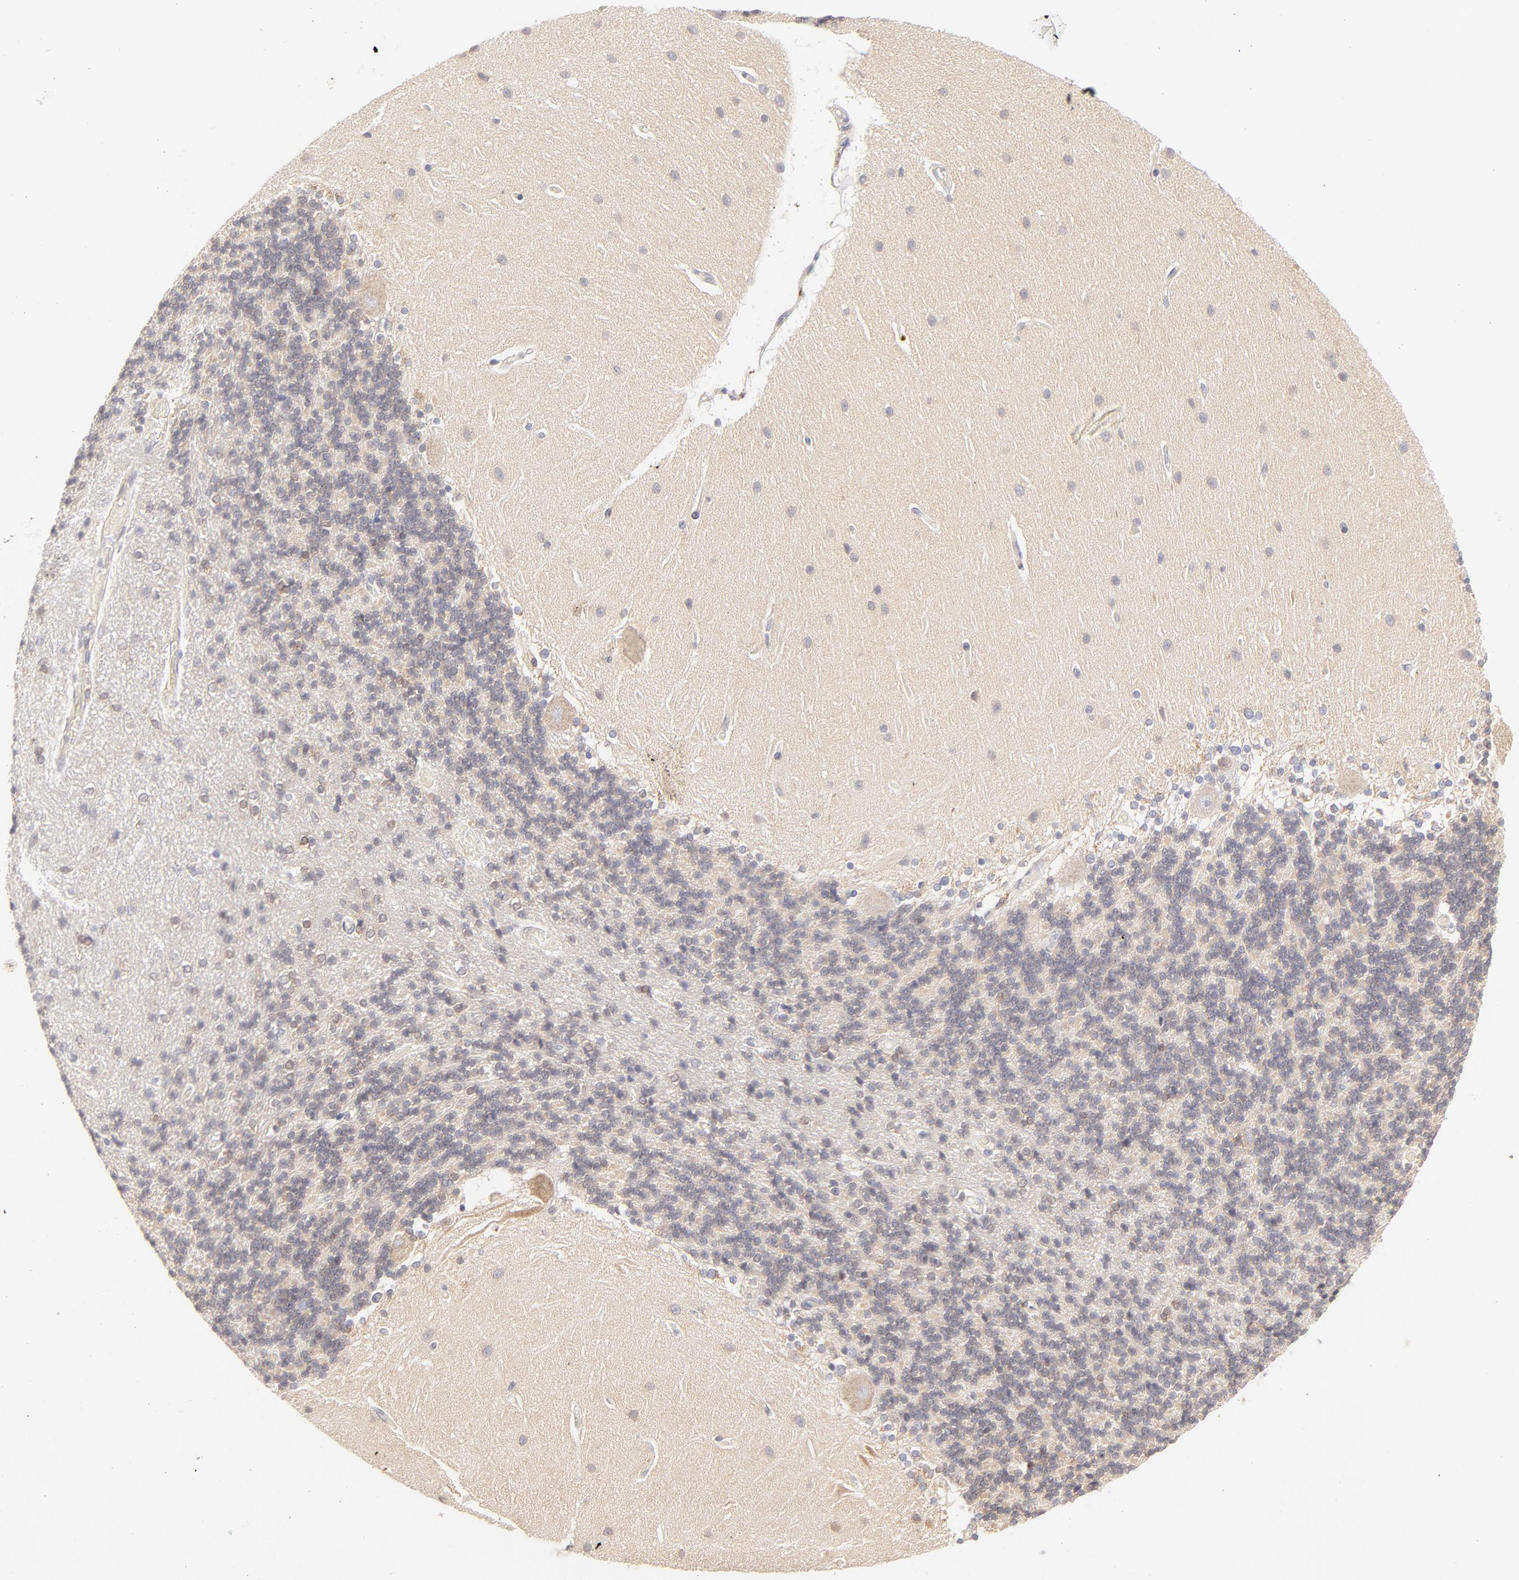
{"staining": {"intensity": "negative", "quantity": "none", "location": "none"}, "tissue": "cerebellum", "cell_type": "Cells in granular layer", "image_type": "normal", "snomed": [{"axis": "morphology", "description": "Normal tissue, NOS"}, {"axis": "topography", "description": "Cerebellum"}], "caption": "IHC micrograph of benign cerebellum: cerebellum stained with DAB (3,3'-diaminobenzidine) demonstrates no significant protein expression in cells in granular layer.", "gene": "RPS6KA1", "patient": {"sex": "female", "age": 54}}